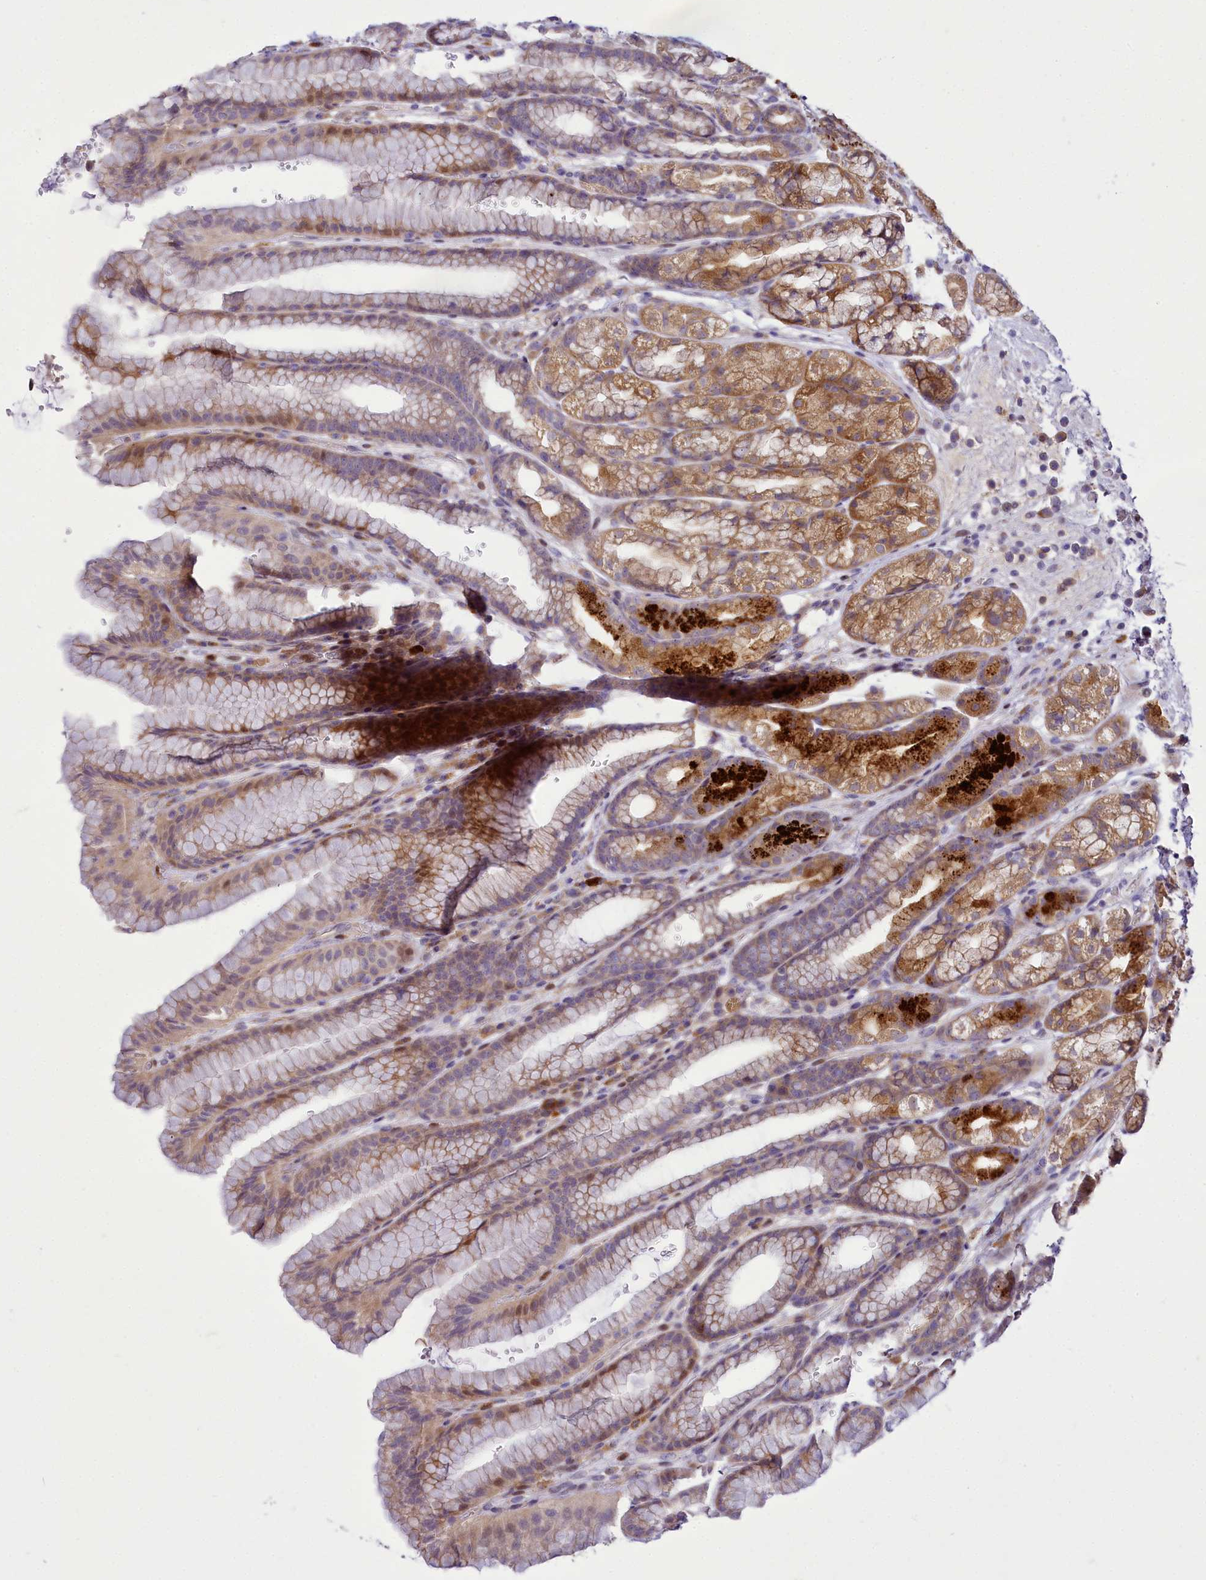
{"staining": {"intensity": "moderate", "quantity": "25%-75%", "location": "cytoplasmic/membranous"}, "tissue": "stomach", "cell_type": "Glandular cells", "image_type": "normal", "snomed": [{"axis": "morphology", "description": "Normal tissue, NOS"}, {"axis": "morphology", "description": "Adenocarcinoma, NOS"}, {"axis": "topography", "description": "Stomach"}], "caption": "Moderate cytoplasmic/membranous positivity is present in about 25%-75% of glandular cells in normal stomach.", "gene": "ZC3H12C", "patient": {"sex": "male", "age": 57}}